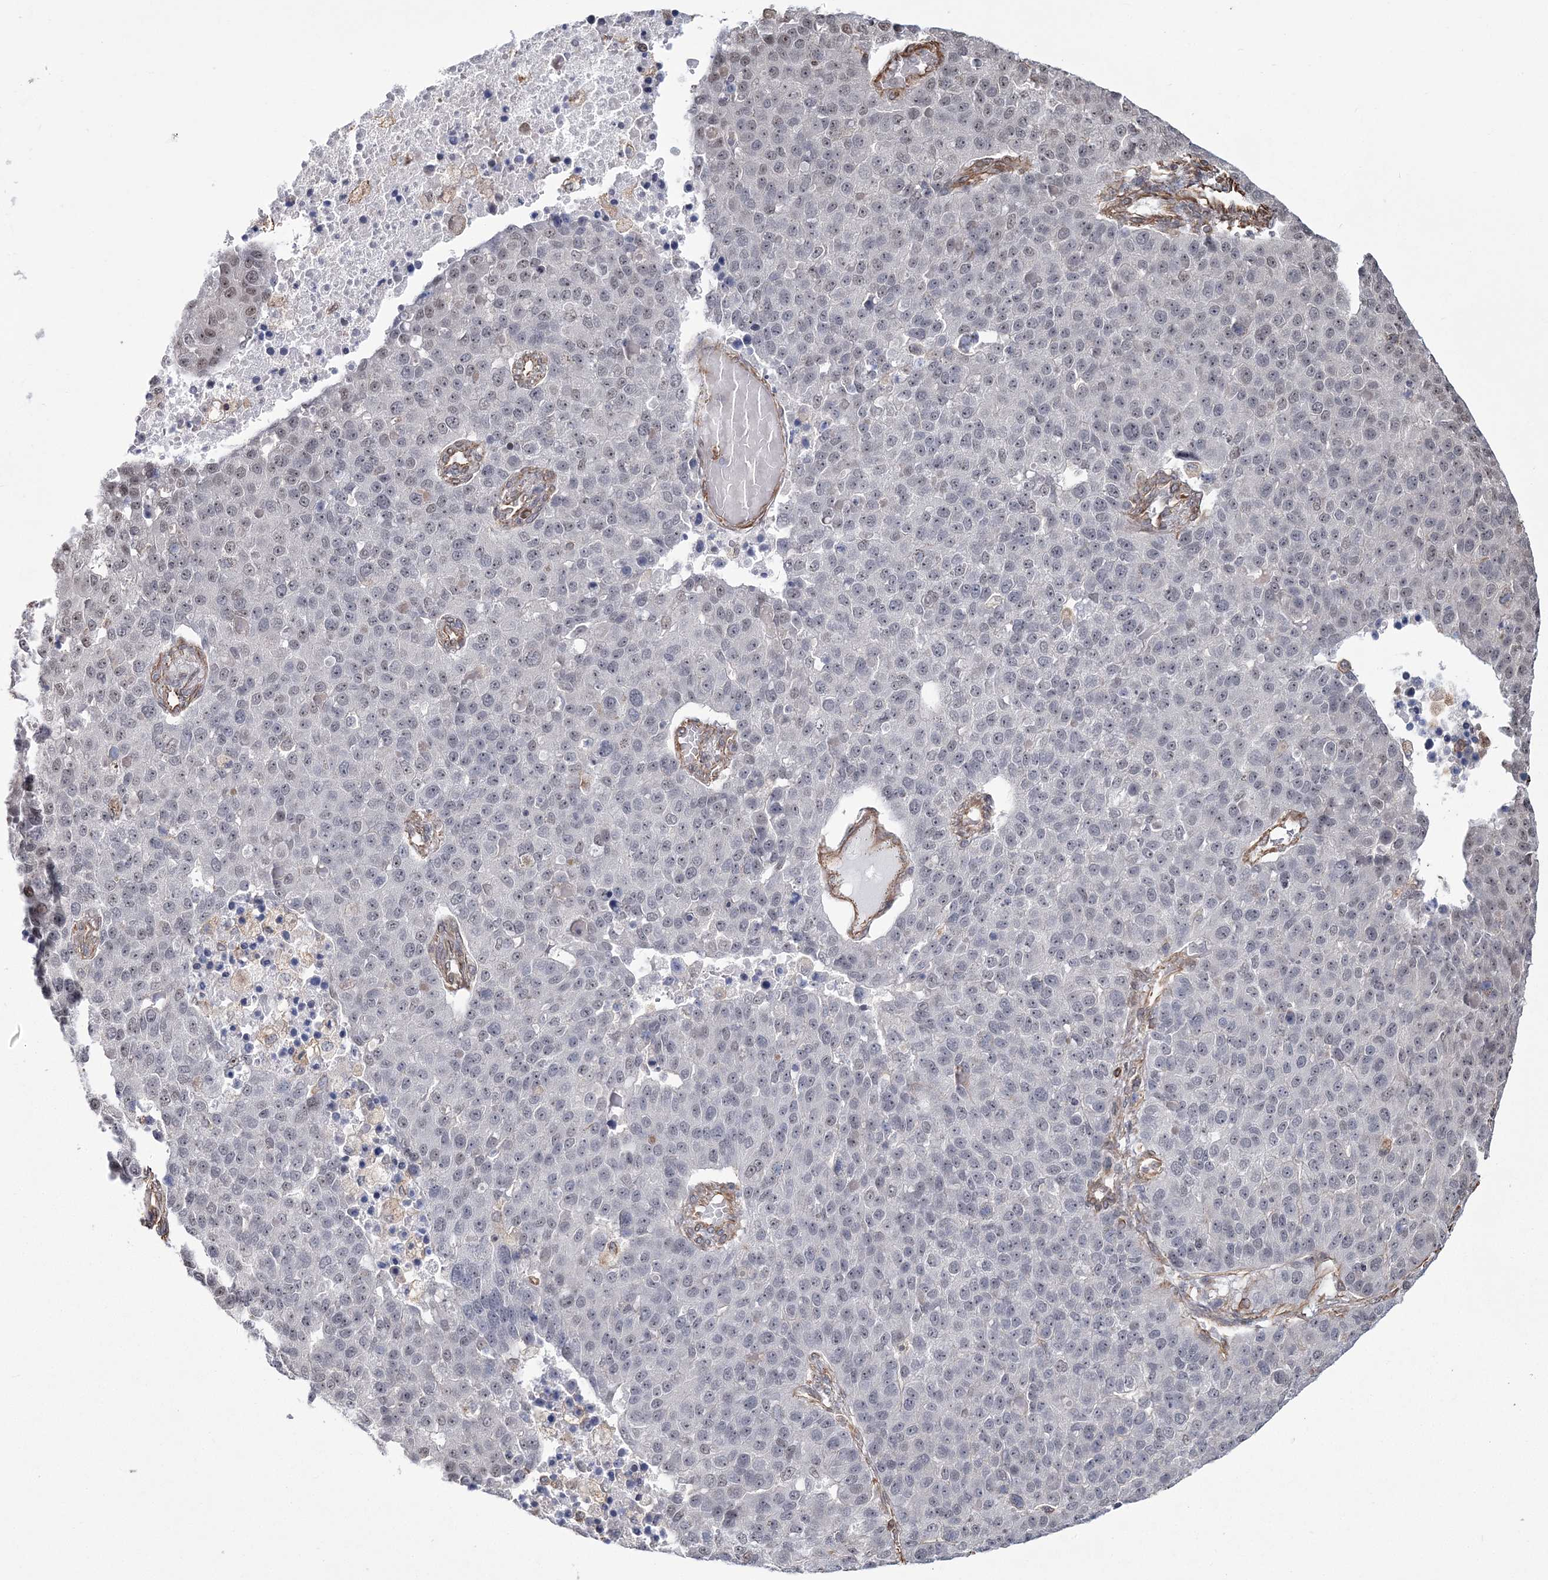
{"staining": {"intensity": "negative", "quantity": "none", "location": "none"}, "tissue": "pancreatic cancer", "cell_type": "Tumor cells", "image_type": "cancer", "snomed": [{"axis": "morphology", "description": "Adenocarcinoma, NOS"}, {"axis": "topography", "description": "Pancreas"}], "caption": "An image of human pancreatic cancer is negative for staining in tumor cells.", "gene": "ATP11B", "patient": {"sex": "female", "age": 61}}